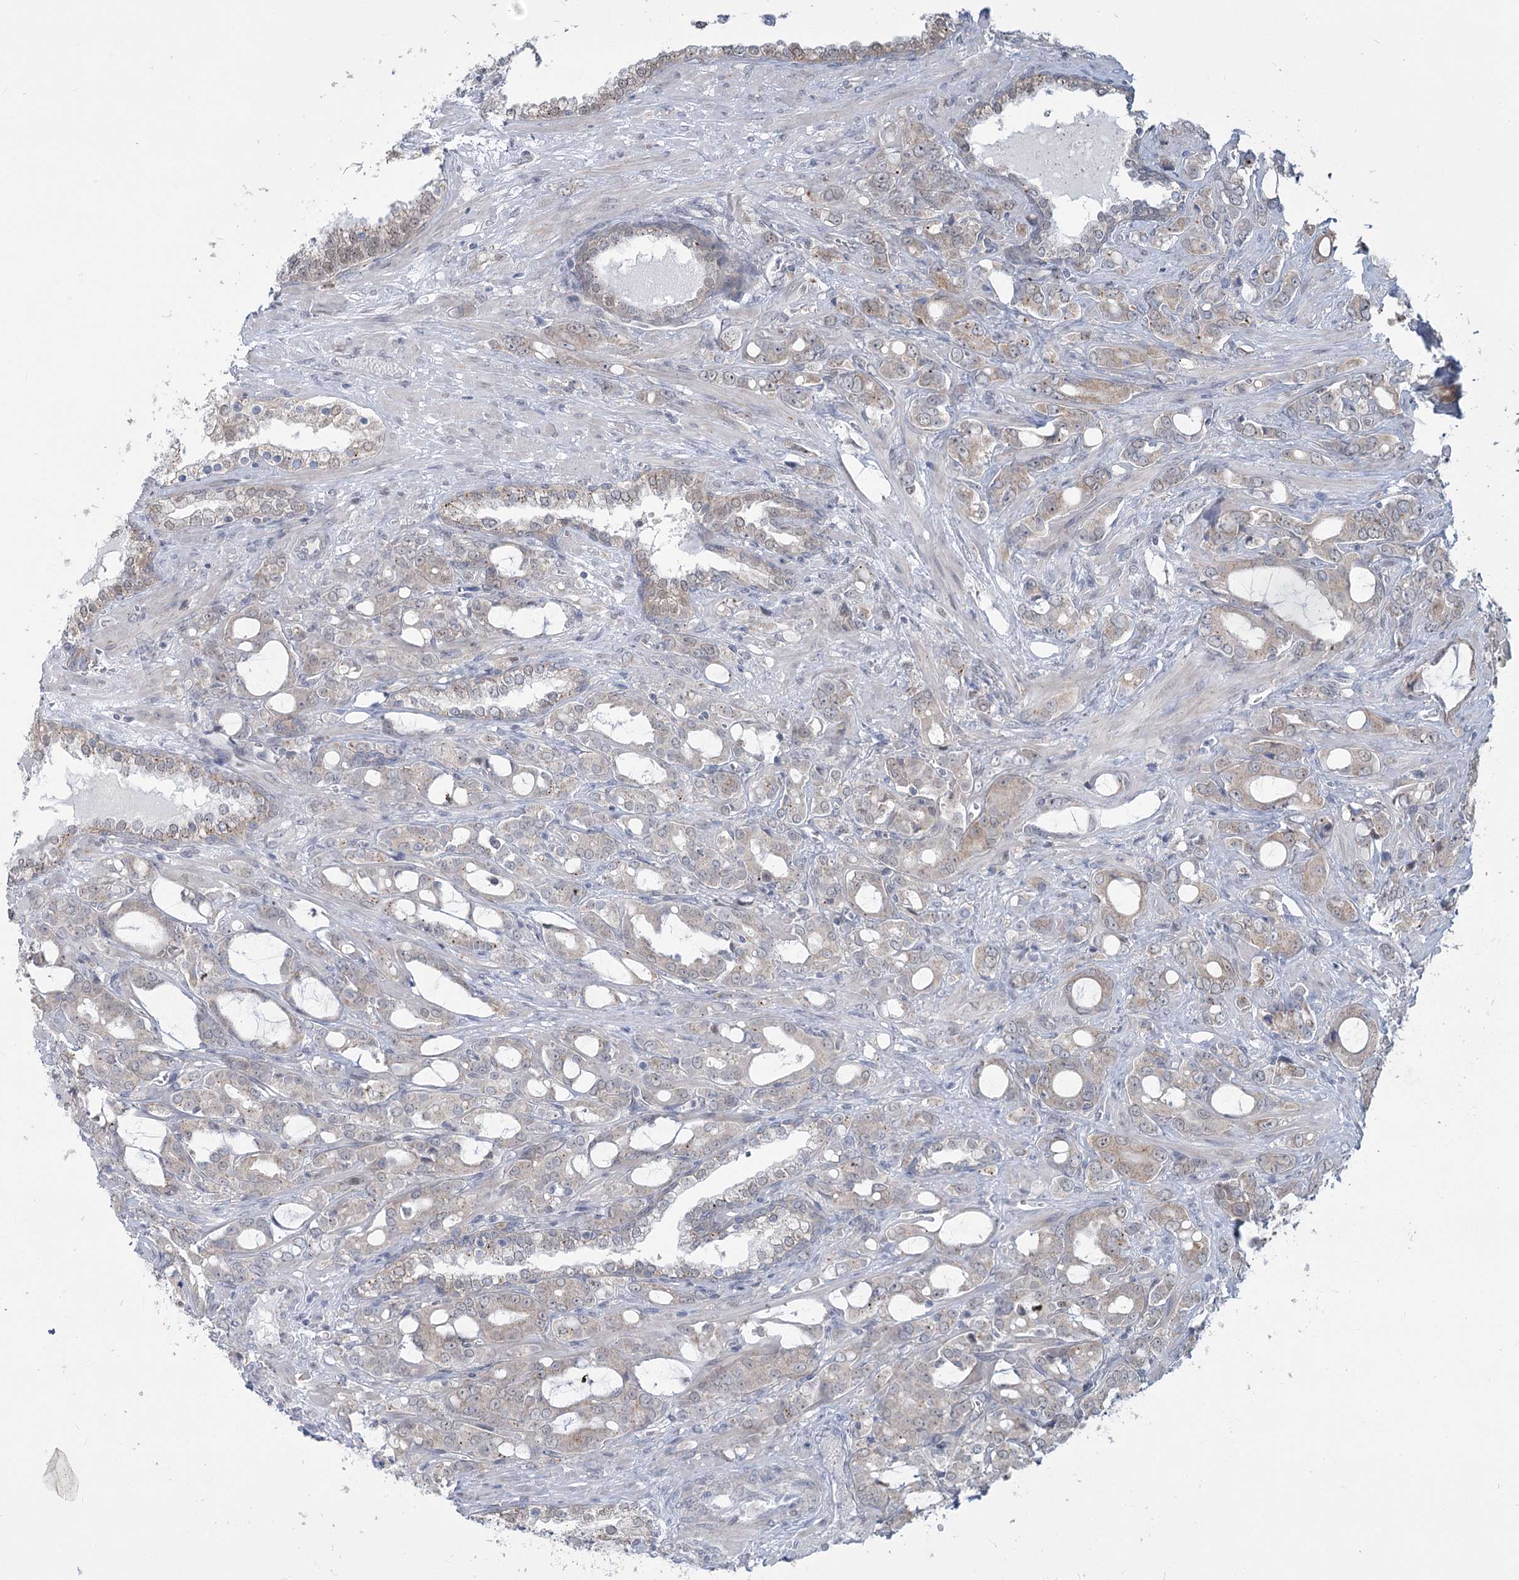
{"staining": {"intensity": "negative", "quantity": "none", "location": "none"}, "tissue": "prostate cancer", "cell_type": "Tumor cells", "image_type": "cancer", "snomed": [{"axis": "morphology", "description": "Adenocarcinoma, High grade"}, {"axis": "topography", "description": "Prostate"}], "caption": "Prostate high-grade adenocarcinoma was stained to show a protein in brown. There is no significant staining in tumor cells.", "gene": "MTG1", "patient": {"sex": "male", "age": 72}}